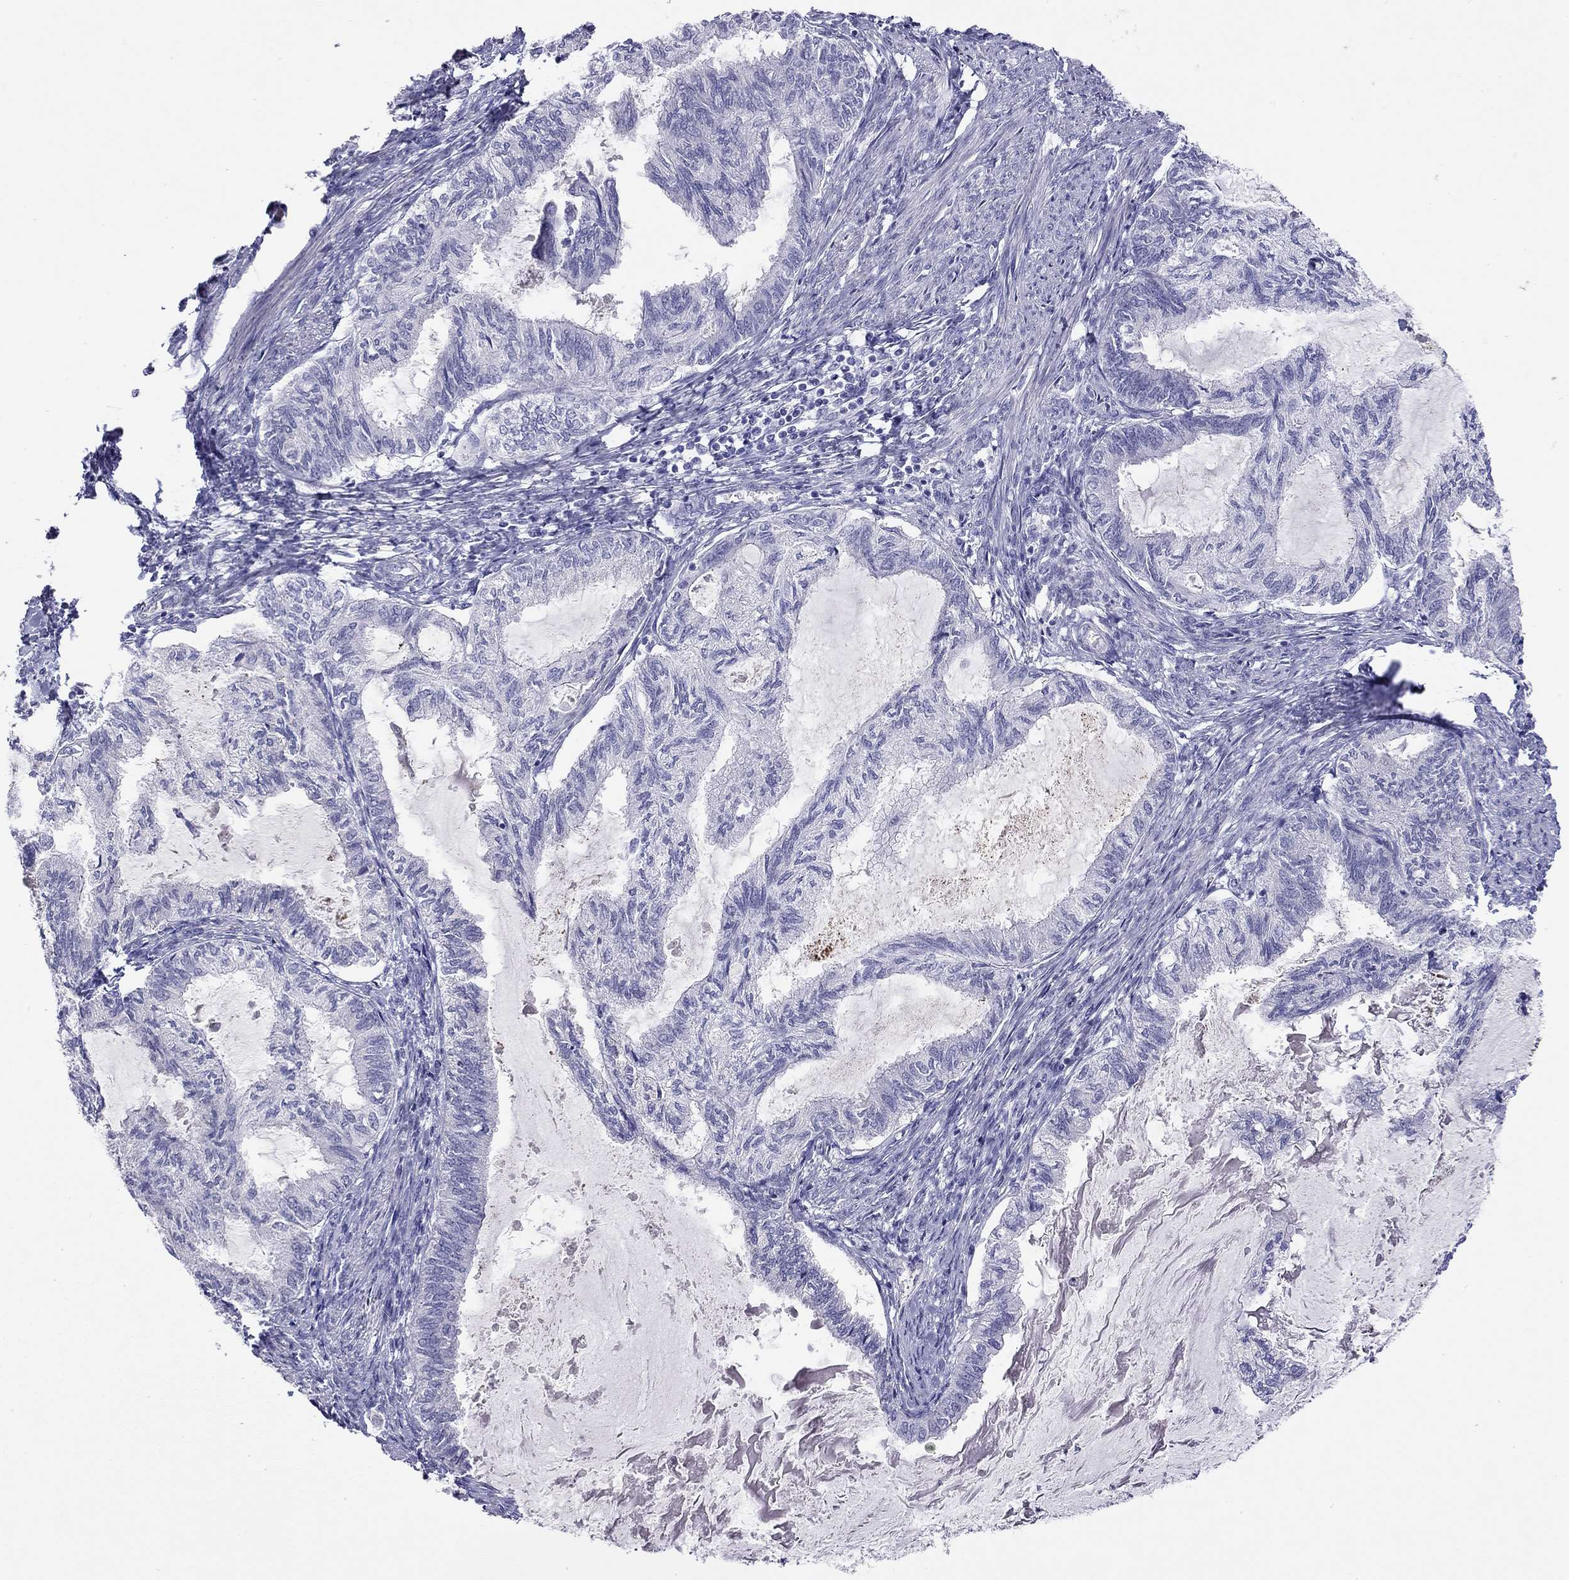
{"staining": {"intensity": "negative", "quantity": "none", "location": "none"}, "tissue": "endometrial cancer", "cell_type": "Tumor cells", "image_type": "cancer", "snomed": [{"axis": "morphology", "description": "Adenocarcinoma, NOS"}, {"axis": "topography", "description": "Endometrium"}], "caption": "Immunohistochemistry photomicrograph of adenocarcinoma (endometrial) stained for a protein (brown), which exhibits no staining in tumor cells.", "gene": "RTL1", "patient": {"sex": "female", "age": 86}}